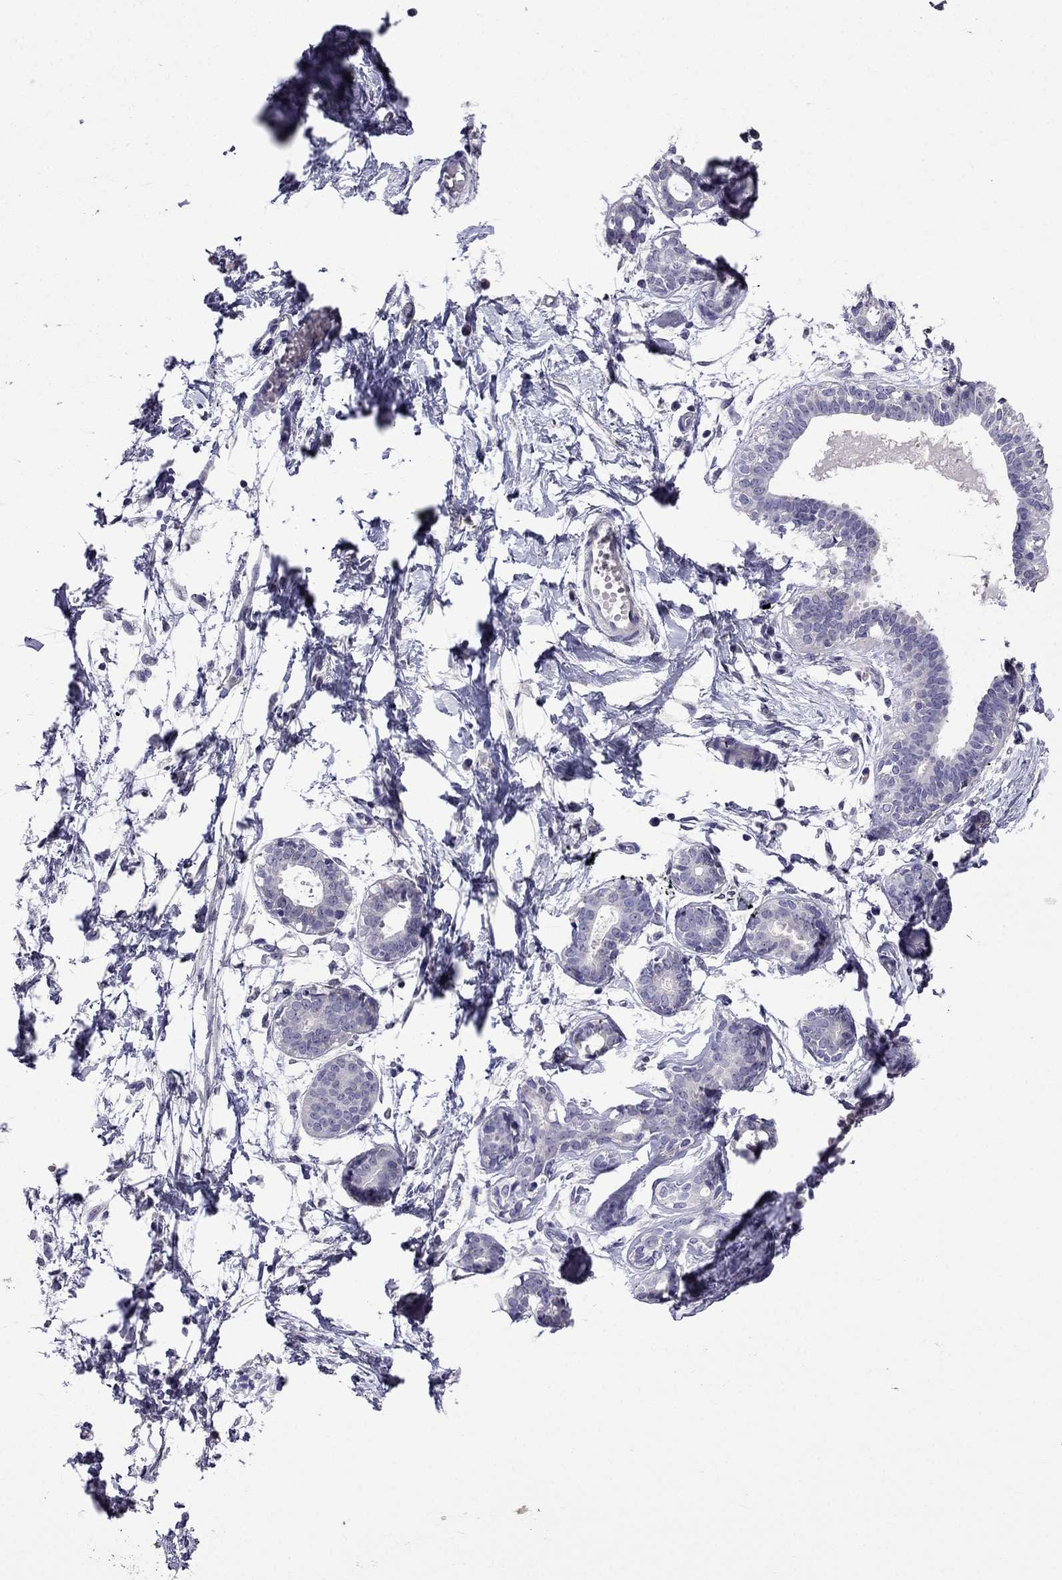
{"staining": {"intensity": "negative", "quantity": "none", "location": "none"}, "tissue": "breast", "cell_type": "Adipocytes", "image_type": "normal", "snomed": [{"axis": "morphology", "description": "Normal tissue, NOS"}, {"axis": "topography", "description": "Breast"}], "caption": "Histopathology image shows no significant protein positivity in adipocytes of unremarkable breast. Brightfield microscopy of immunohistochemistry (IHC) stained with DAB (3,3'-diaminobenzidine) (brown) and hematoxylin (blue), captured at high magnification.", "gene": "AQP9", "patient": {"sex": "female", "age": 37}}